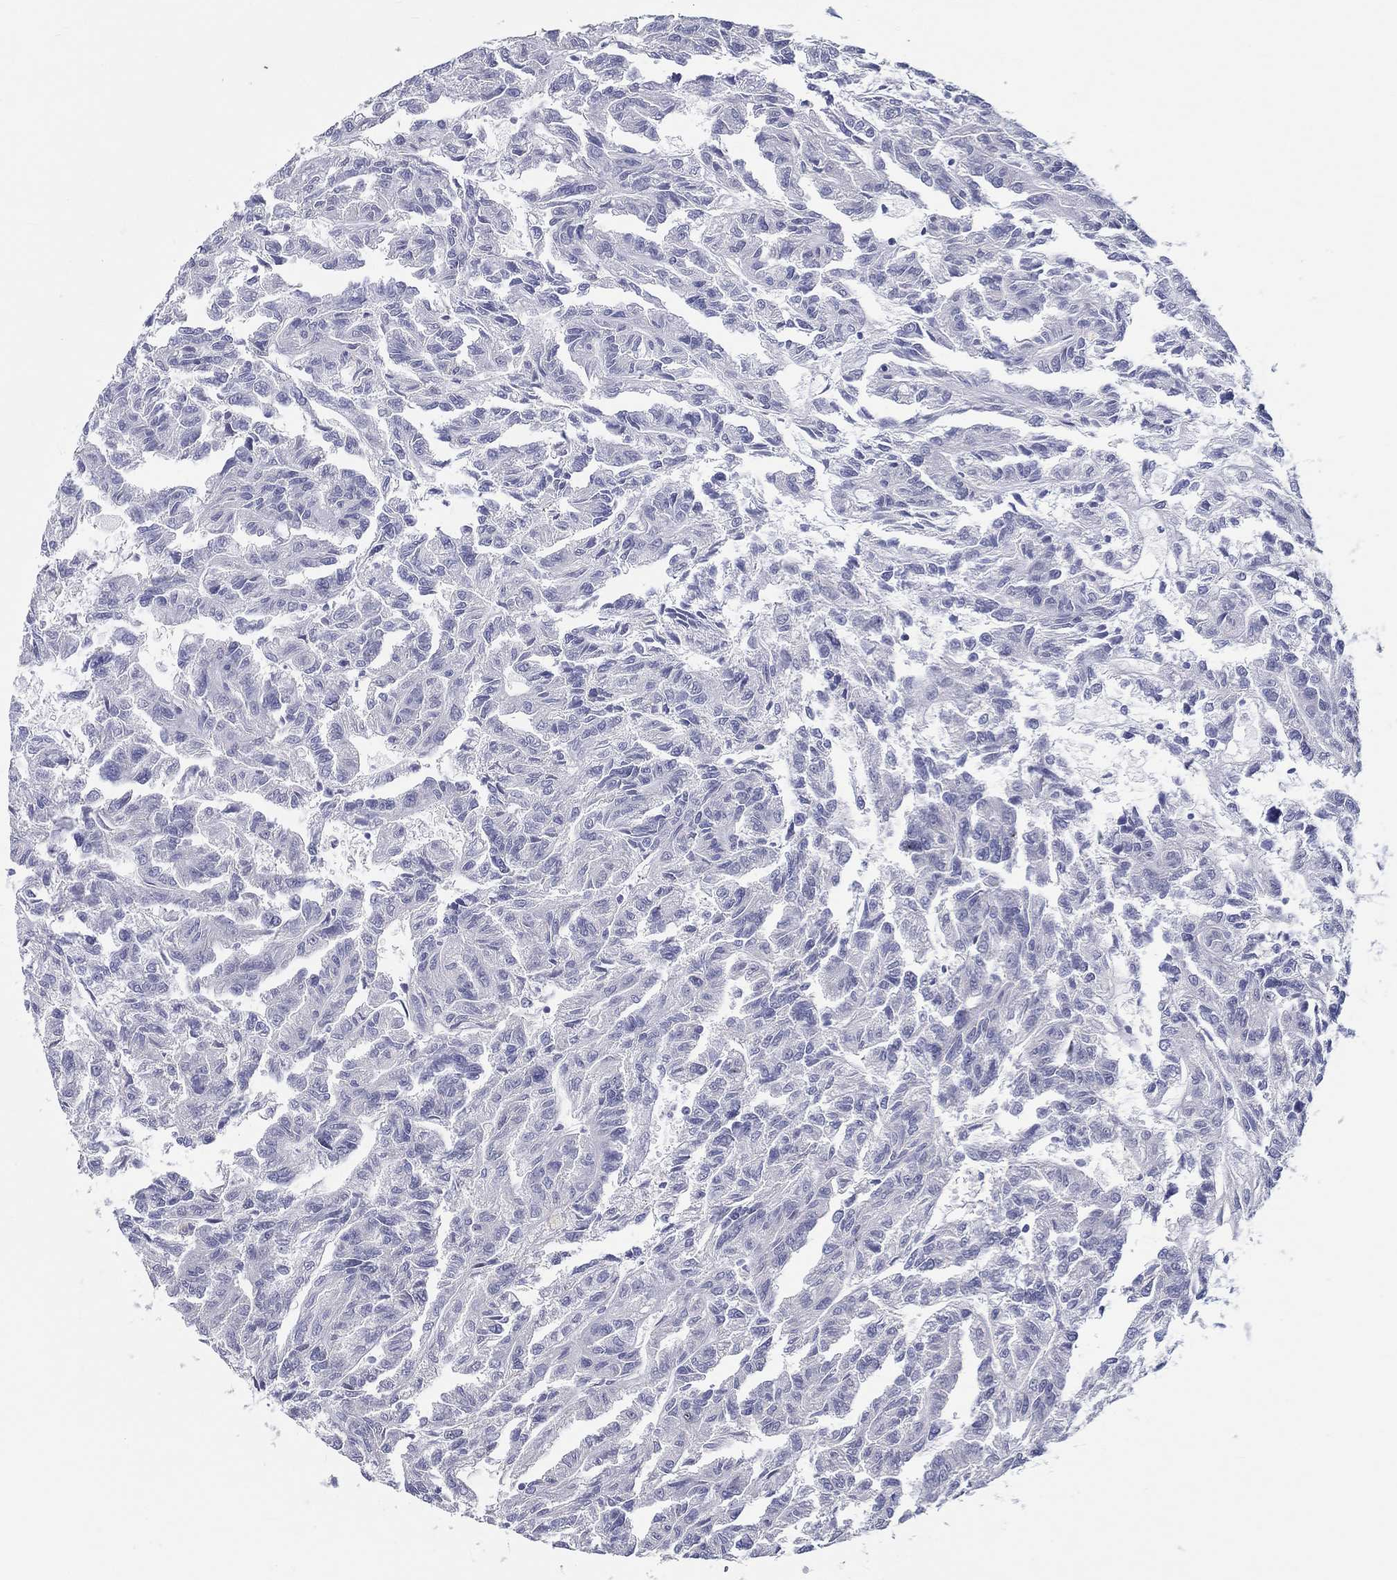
{"staining": {"intensity": "negative", "quantity": "none", "location": "none"}, "tissue": "renal cancer", "cell_type": "Tumor cells", "image_type": "cancer", "snomed": [{"axis": "morphology", "description": "Adenocarcinoma, NOS"}, {"axis": "topography", "description": "Kidney"}], "caption": "A histopathology image of renal cancer (adenocarcinoma) stained for a protein reveals no brown staining in tumor cells.", "gene": "CRYGD", "patient": {"sex": "male", "age": 79}}